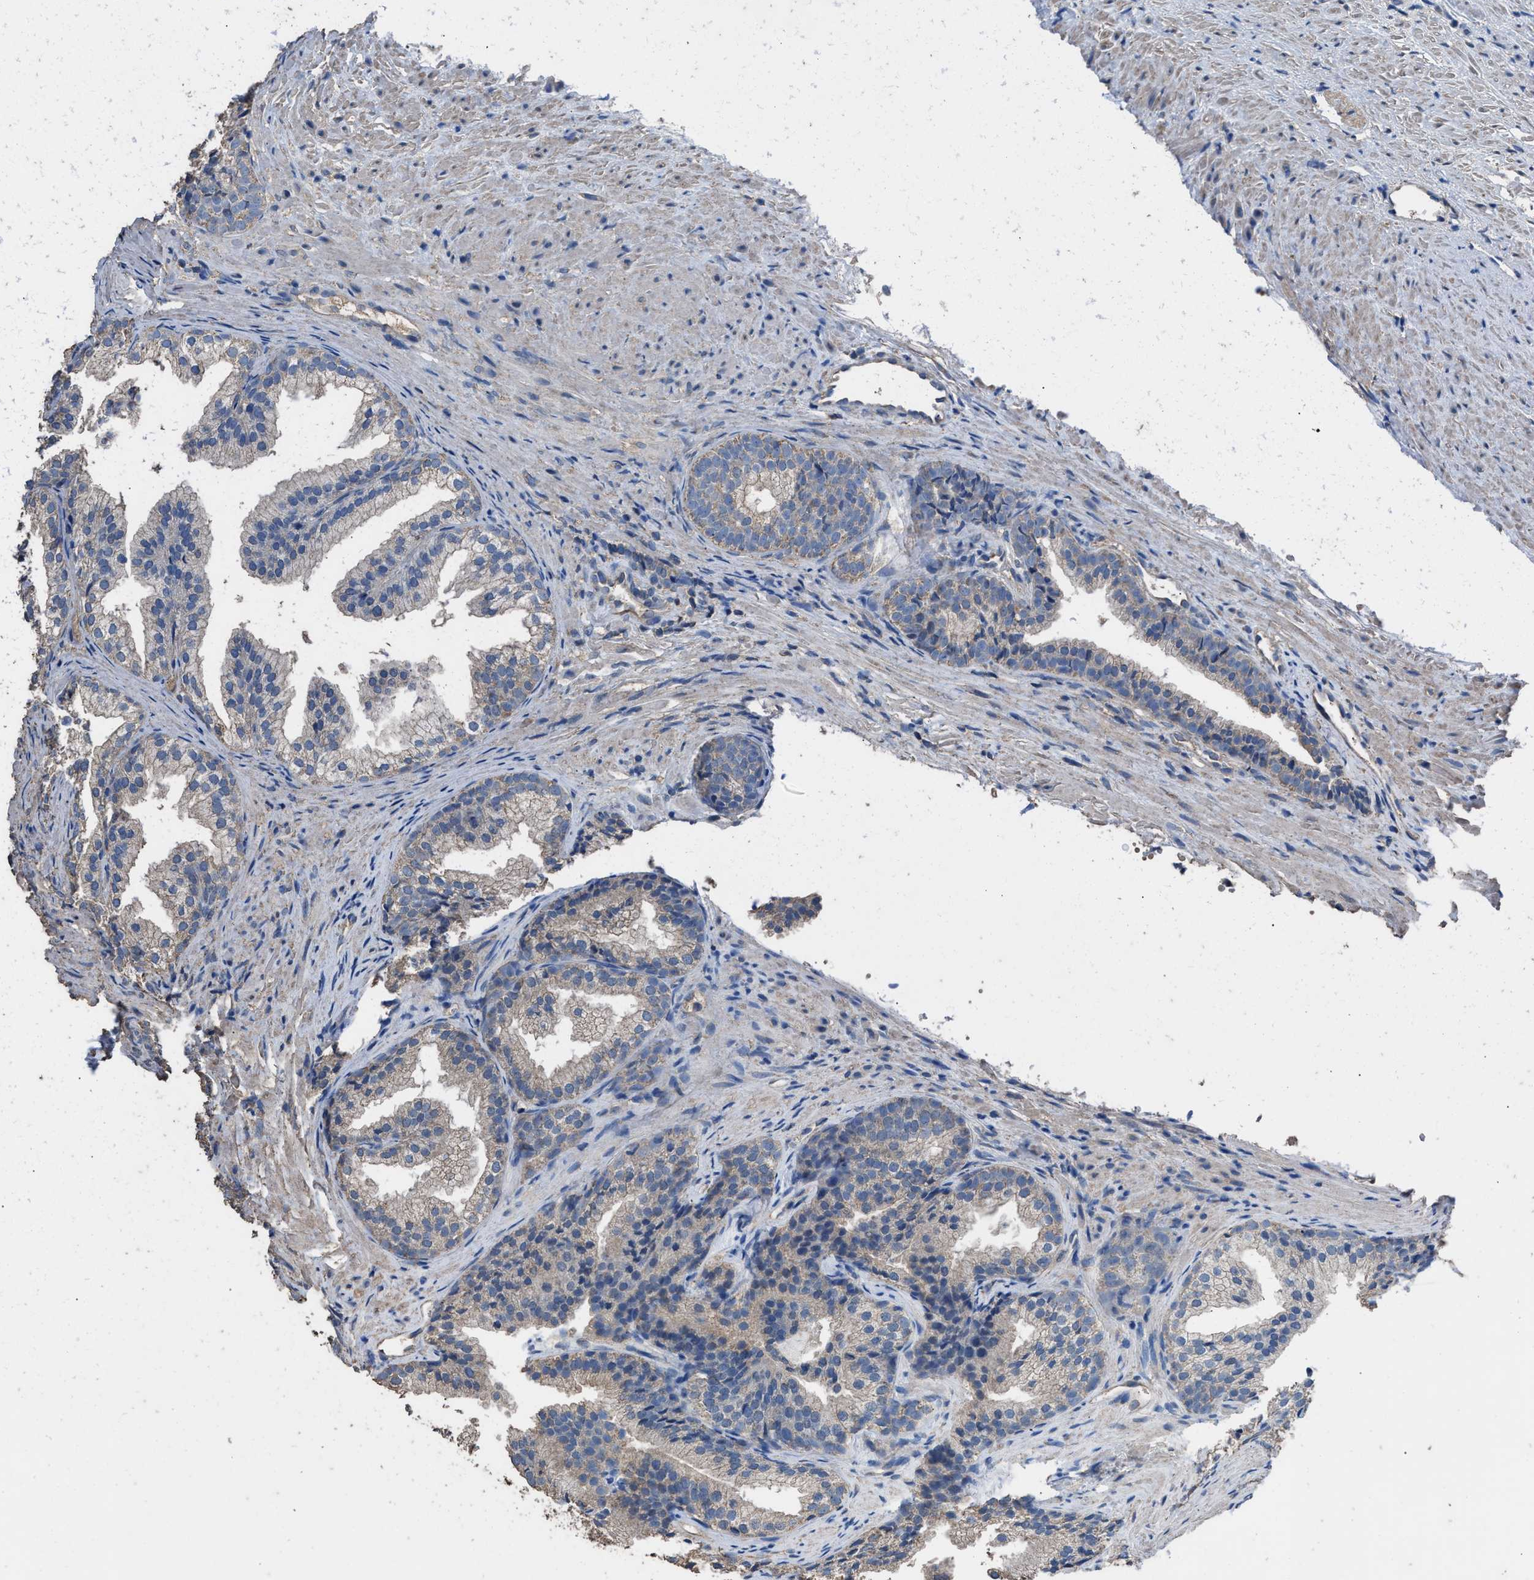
{"staining": {"intensity": "negative", "quantity": "none", "location": "none"}, "tissue": "prostate", "cell_type": "Glandular cells", "image_type": "normal", "snomed": [{"axis": "morphology", "description": "Normal tissue, NOS"}, {"axis": "topography", "description": "Prostate"}], "caption": "High power microscopy histopathology image of an IHC photomicrograph of benign prostate, revealing no significant expression in glandular cells.", "gene": "ITSN1", "patient": {"sex": "male", "age": 76}}